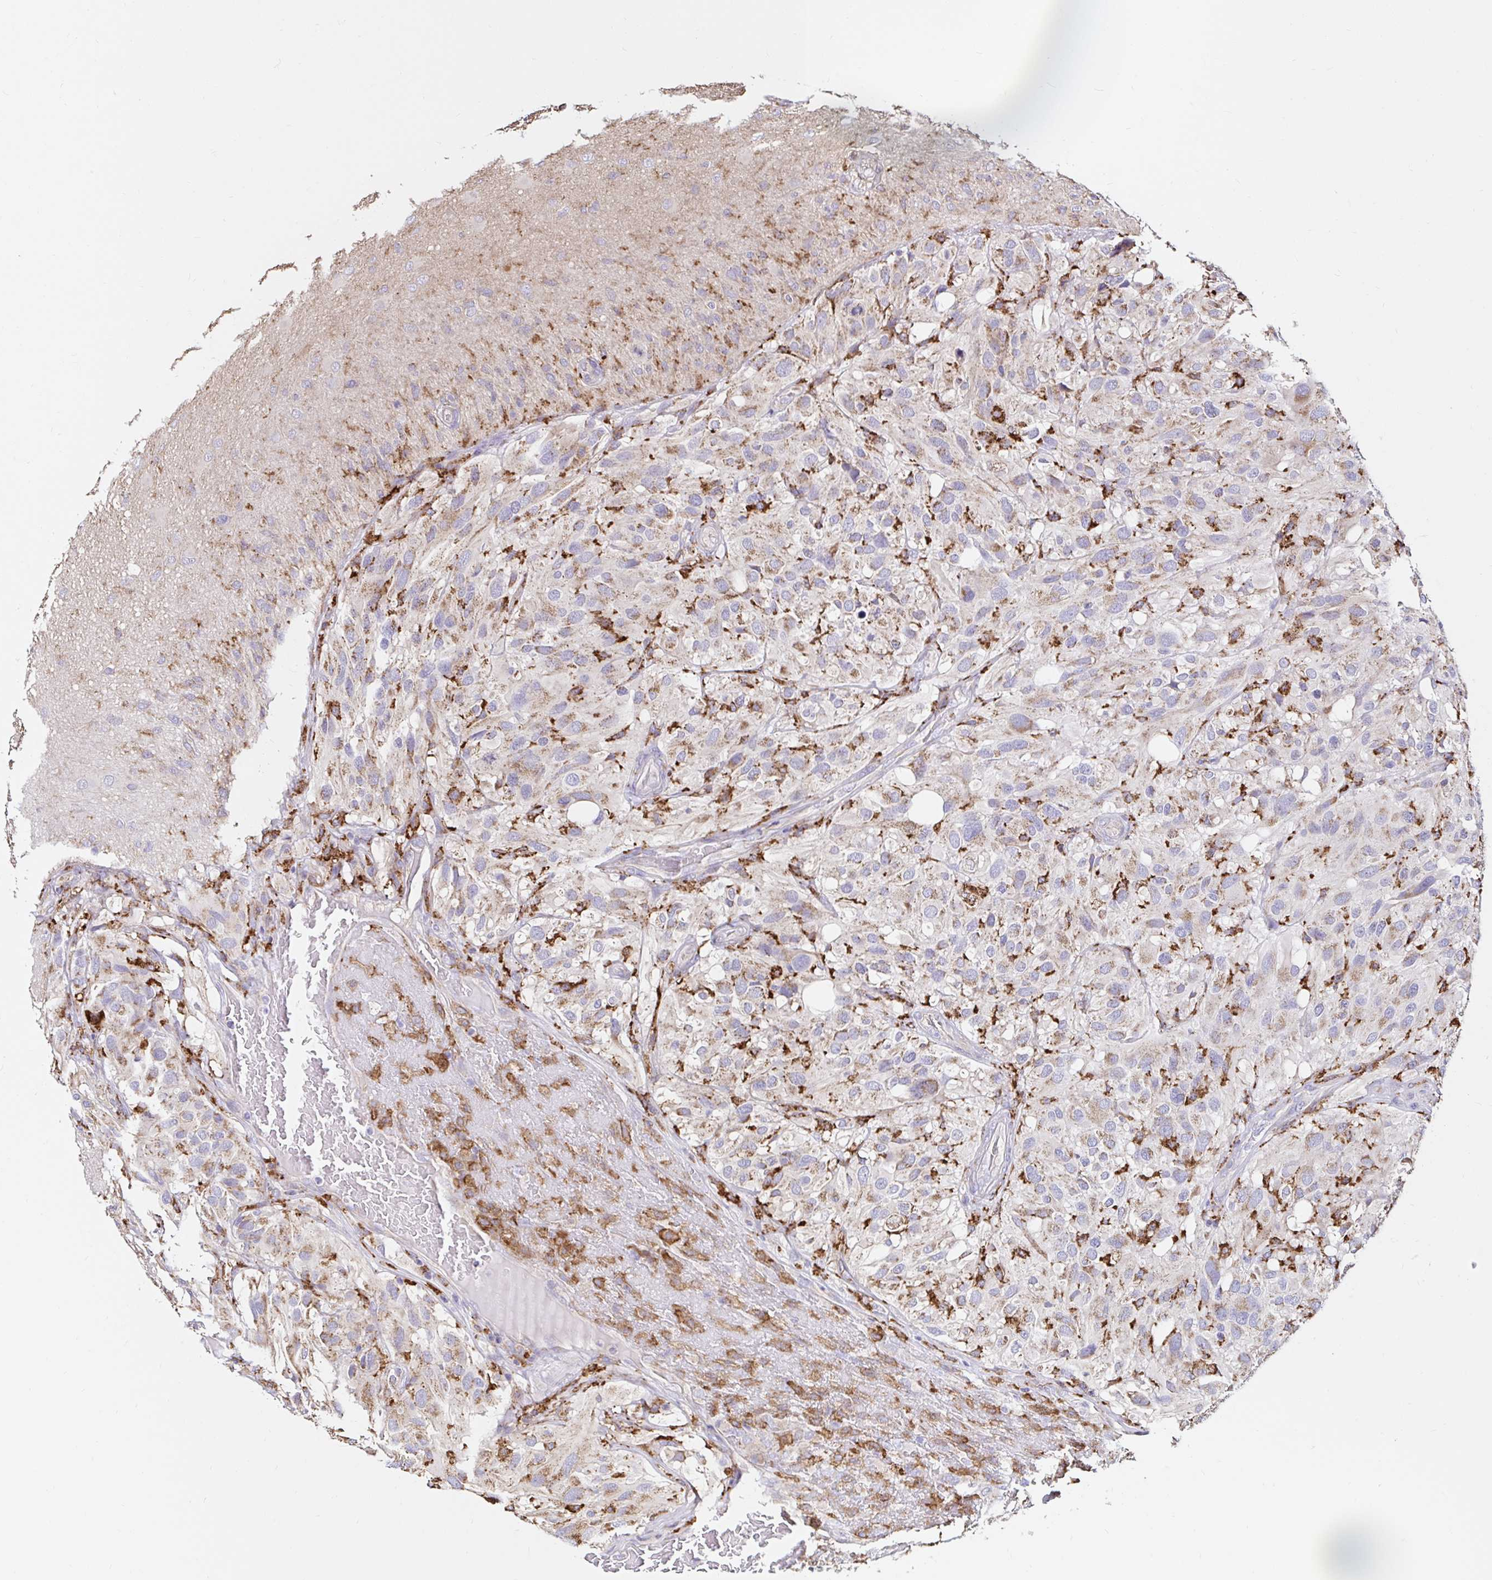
{"staining": {"intensity": "moderate", "quantity": "<25%", "location": "cytoplasmic/membranous"}, "tissue": "glioma", "cell_type": "Tumor cells", "image_type": "cancer", "snomed": [{"axis": "morphology", "description": "Glioma, malignant, High grade"}, {"axis": "topography", "description": "Brain"}], "caption": "Glioma tissue displays moderate cytoplasmic/membranous expression in approximately <25% of tumor cells", "gene": "MSR1", "patient": {"sex": "male", "age": 53}}